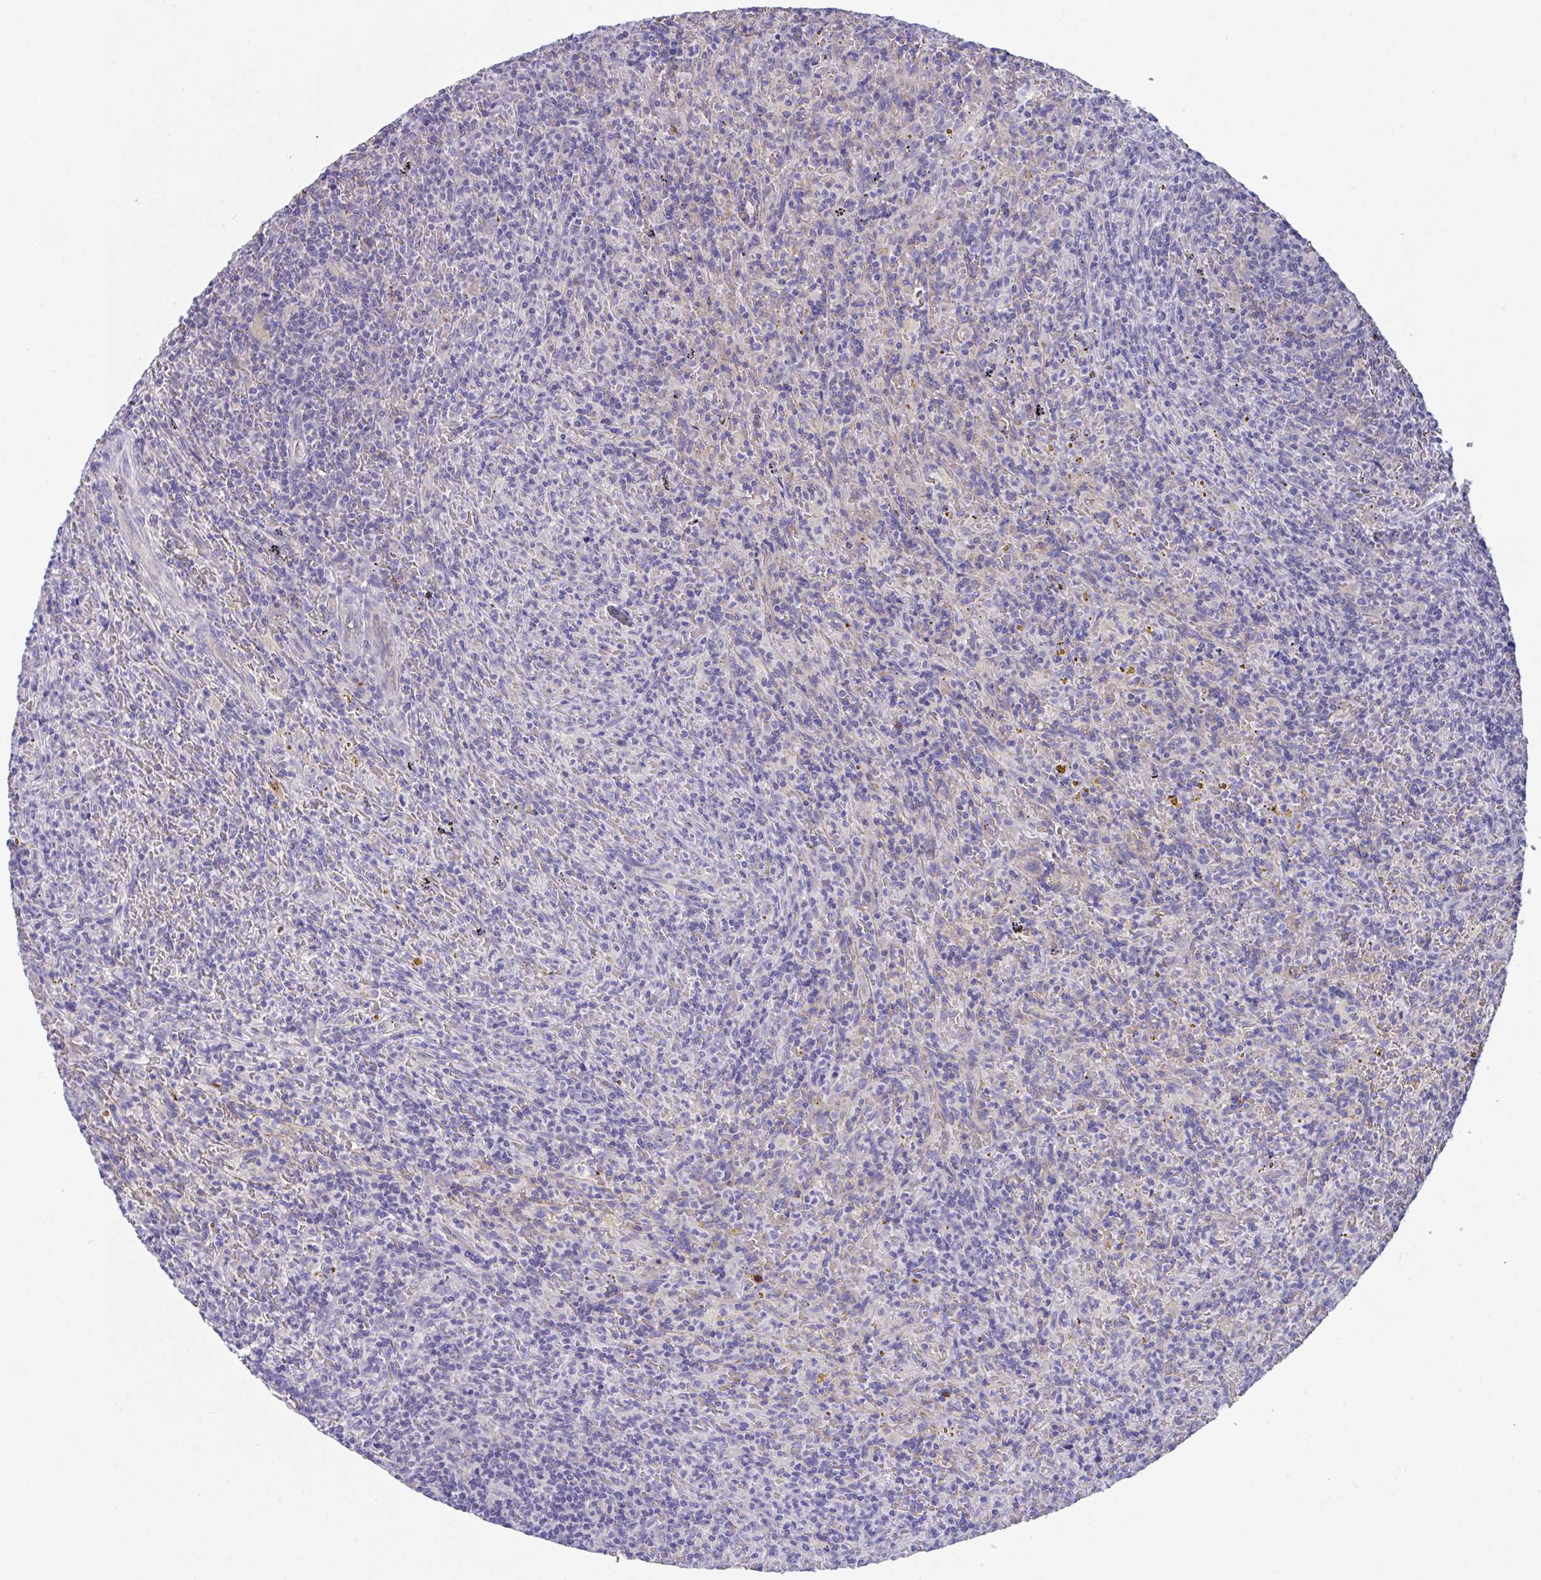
{"staining": {"intensity": "negative", "quantity": "none", "location": "none"}, "tissue": "lymphoma", "cell_type": "Tumor cells", "image_type": "cancer", "snomed": [{"axis": "morphology", "description": "Malignant lymphoma, non-Hodgkin's type, Low grade"}, {"axis": "topography", "description": "Spleen"}], "caption": "This is an IHC image of human lymphoma. There is no expression in tumor cells.", "gene": "TTC30B", "patient": {"sex": "female", "age": 70}}